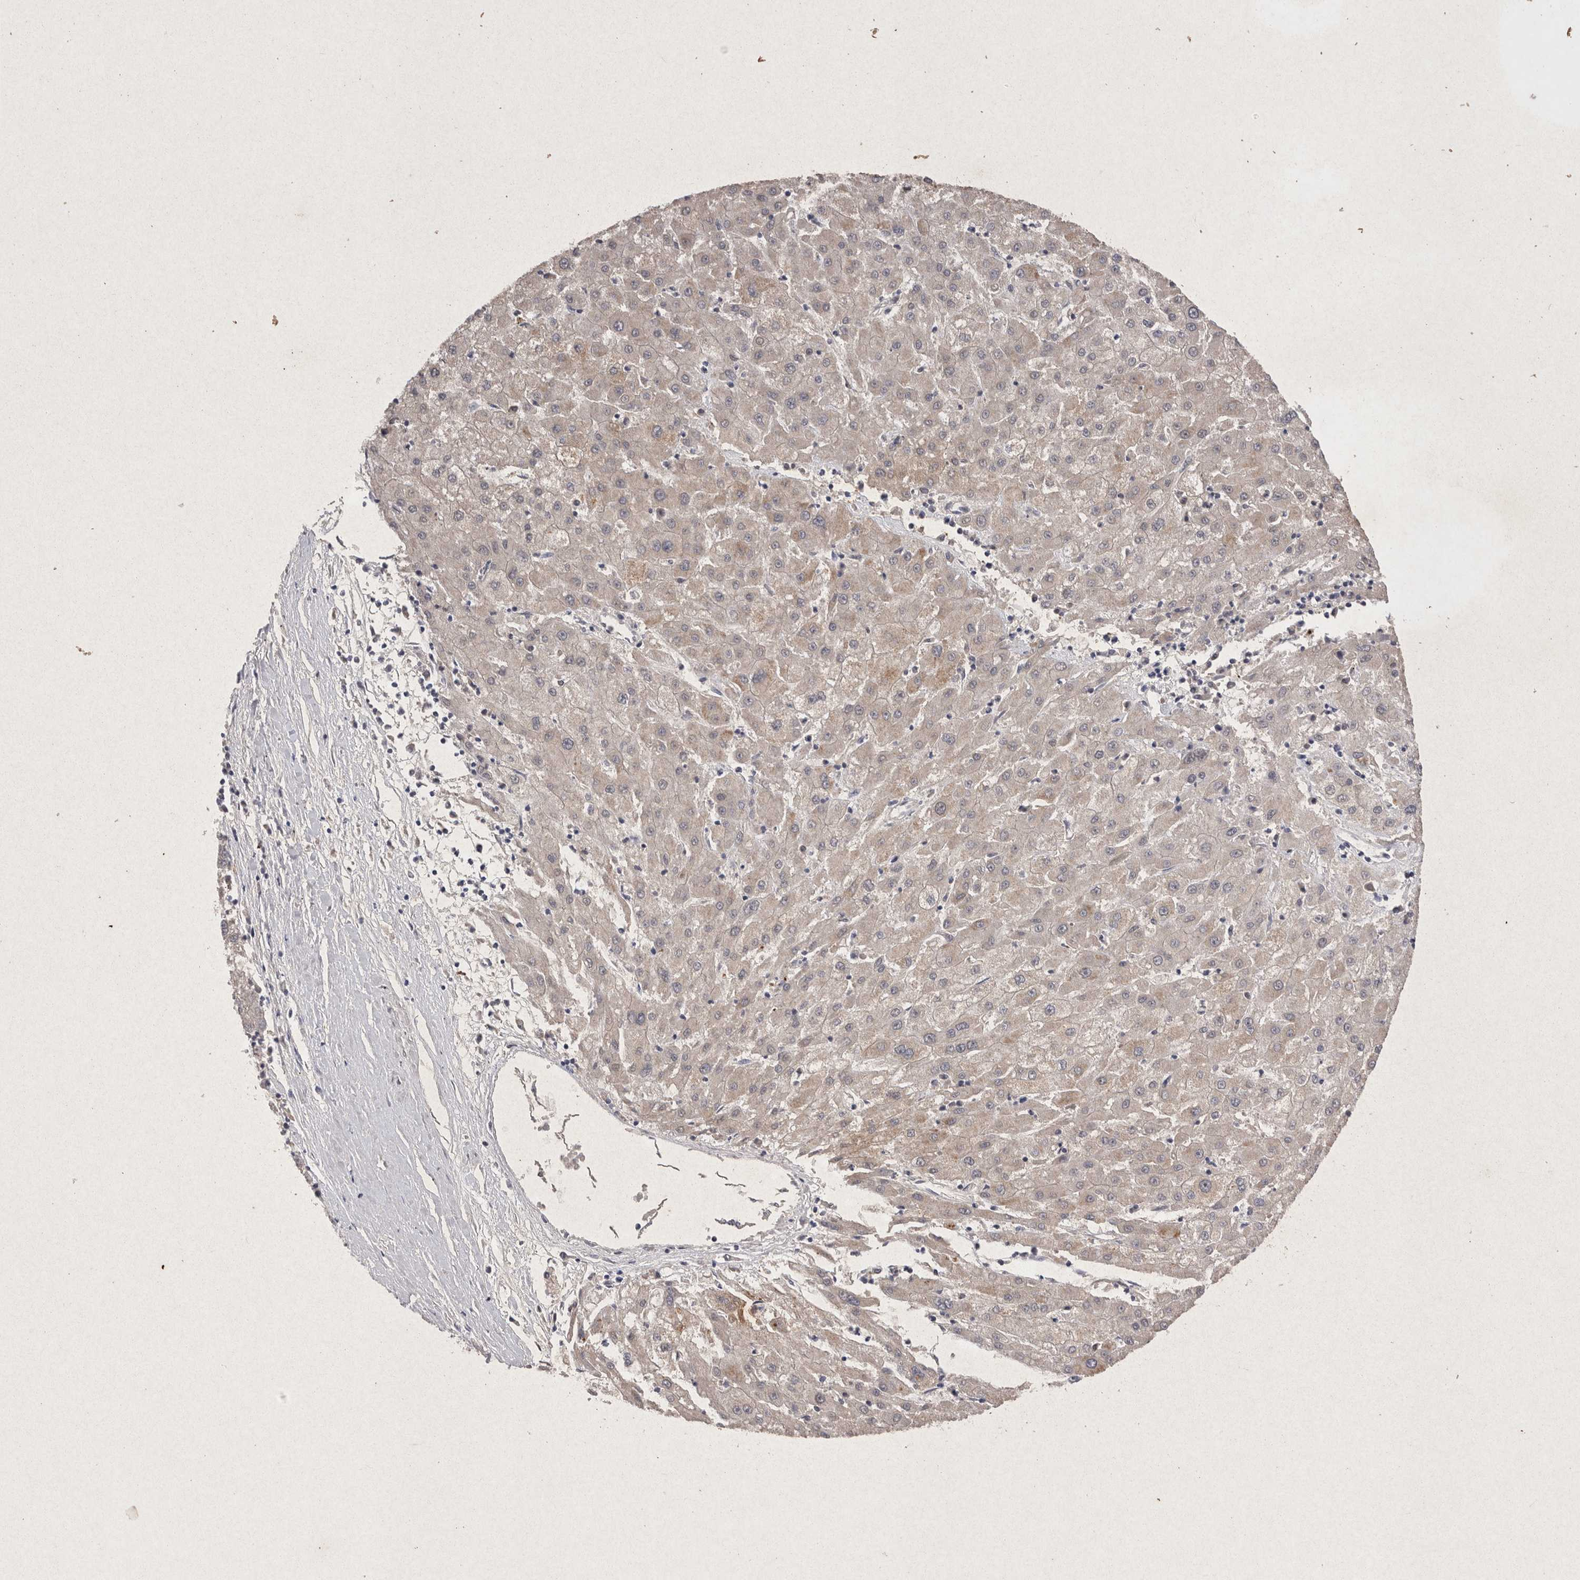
{"staining": {"intensity": "weak", "quantity": "<25%", "location": "cytoplasmic/membranous"}, "tissue": "liver cancer", "cell_type": "Tumor cells", "image_type": "cancer", "snomed": [{"axis": "morphology", "description": "Carcinoma, Hepatocellular, NOS"}, {"axis": "topography", "description": "Liver"}], "caption": "IHC micrograph of hepatocellular carcinoma (liver) stained for a protein (brown), which displays no positivity in tumor cells. The staining was performed using DAB to visualize the protein expression in brown, while the nuclei were stained in blue with hematoxylin (Magnification: 20x).", "gene": "RASSF3", "patient": {"sex": "male", "age": 72}}